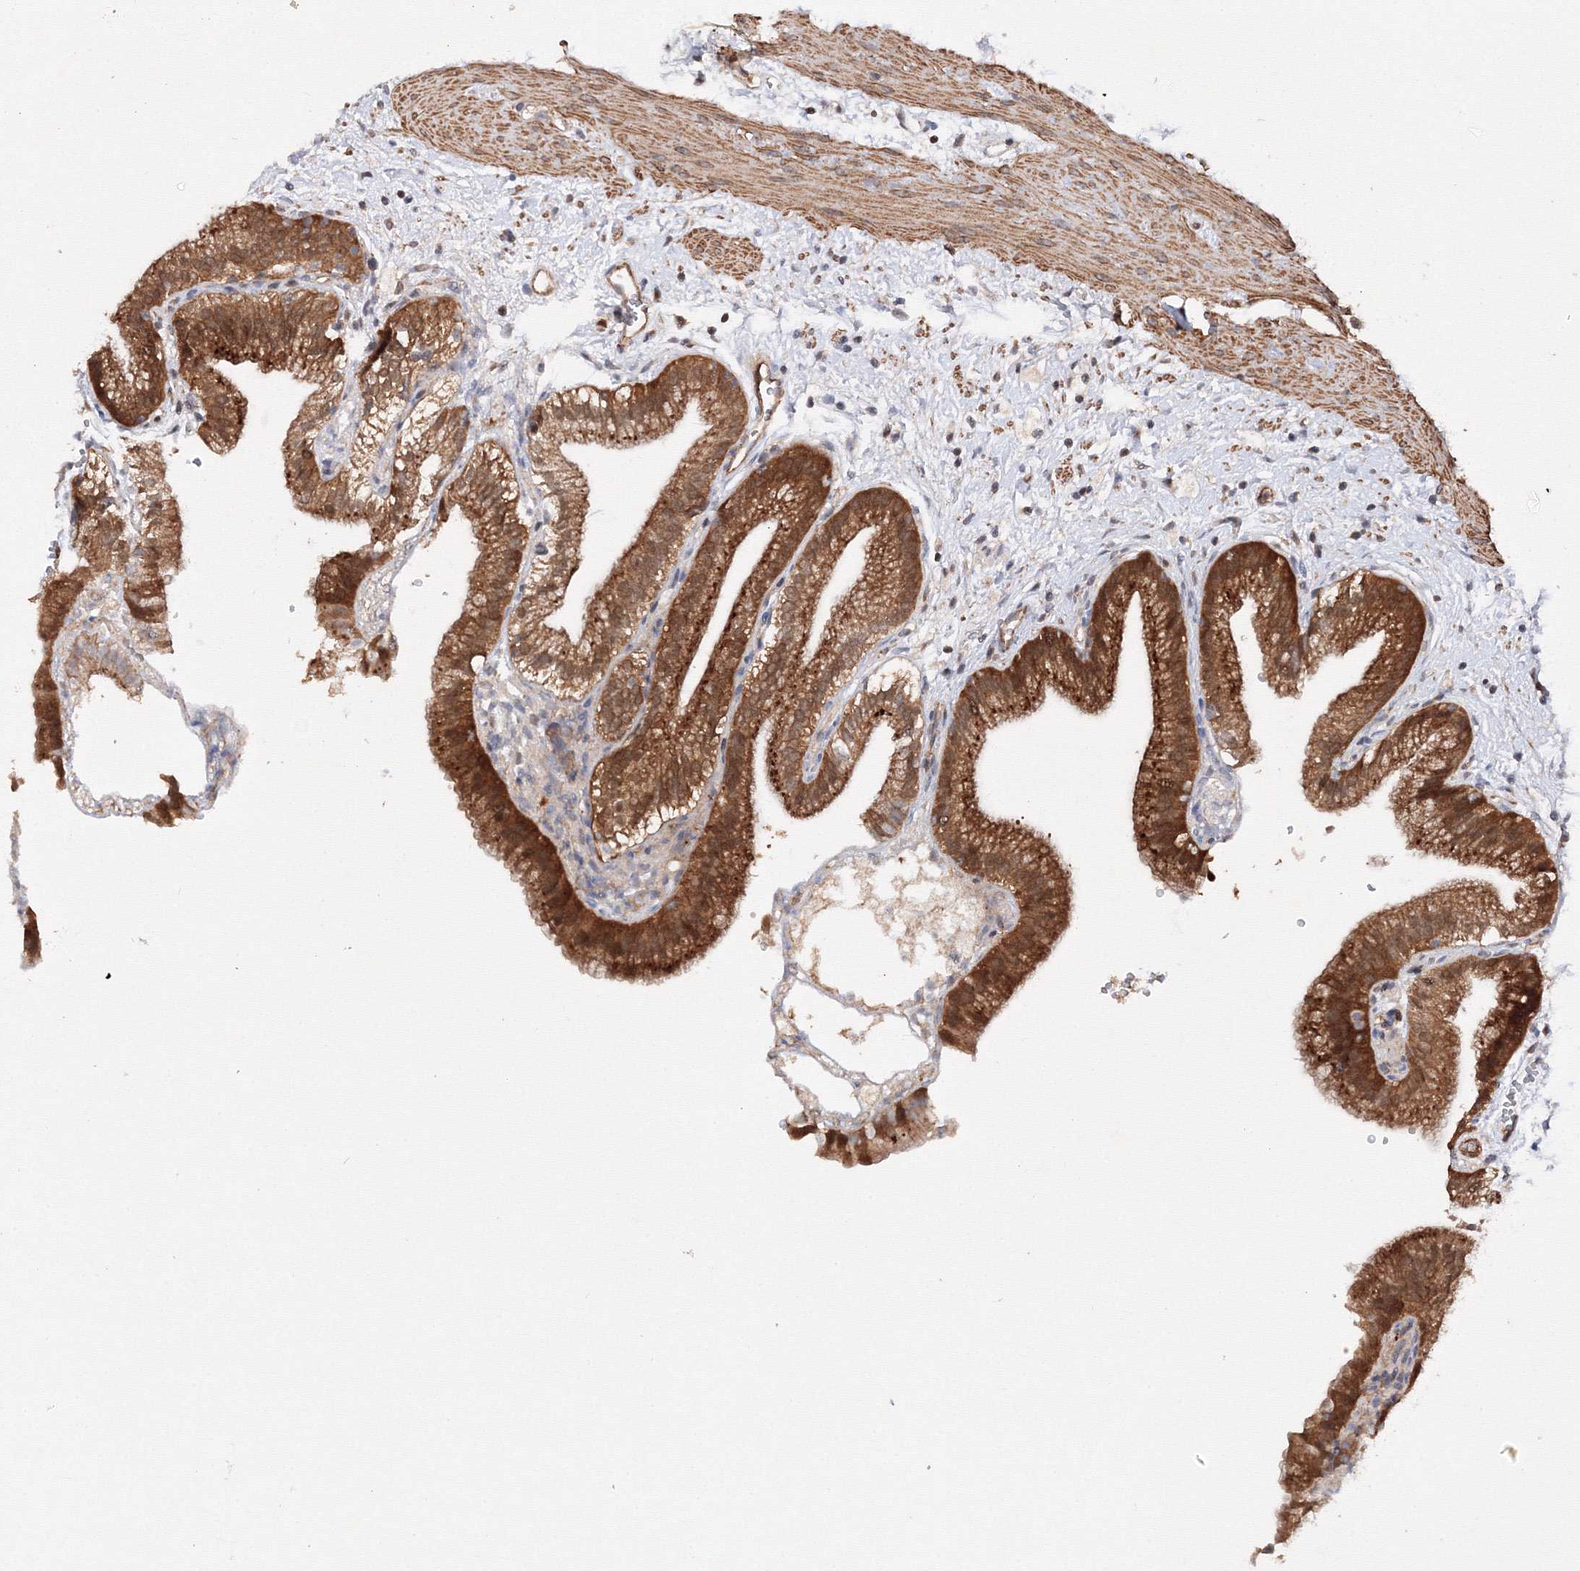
{"staining": {"intensity": "strong", "quantity": ">75%", "location": "cytoplasmic/membranous"}, "tissue": "gallbladder", "cell_type": "Glandular cells", "image_type": "normal", "snomed": [{"axis": "morphology", "description": "Normal tissue, NOS"}, {"axis": "topography", "description": "Gallbladder"}], "caption": "A high amount of strong cytoplasmic/membranous expression is appreciated in about >75% of glandular cells in unremarkable gallbladder.", "gene": "DCTD", "patient": {"sex": "male", "age": 55}}